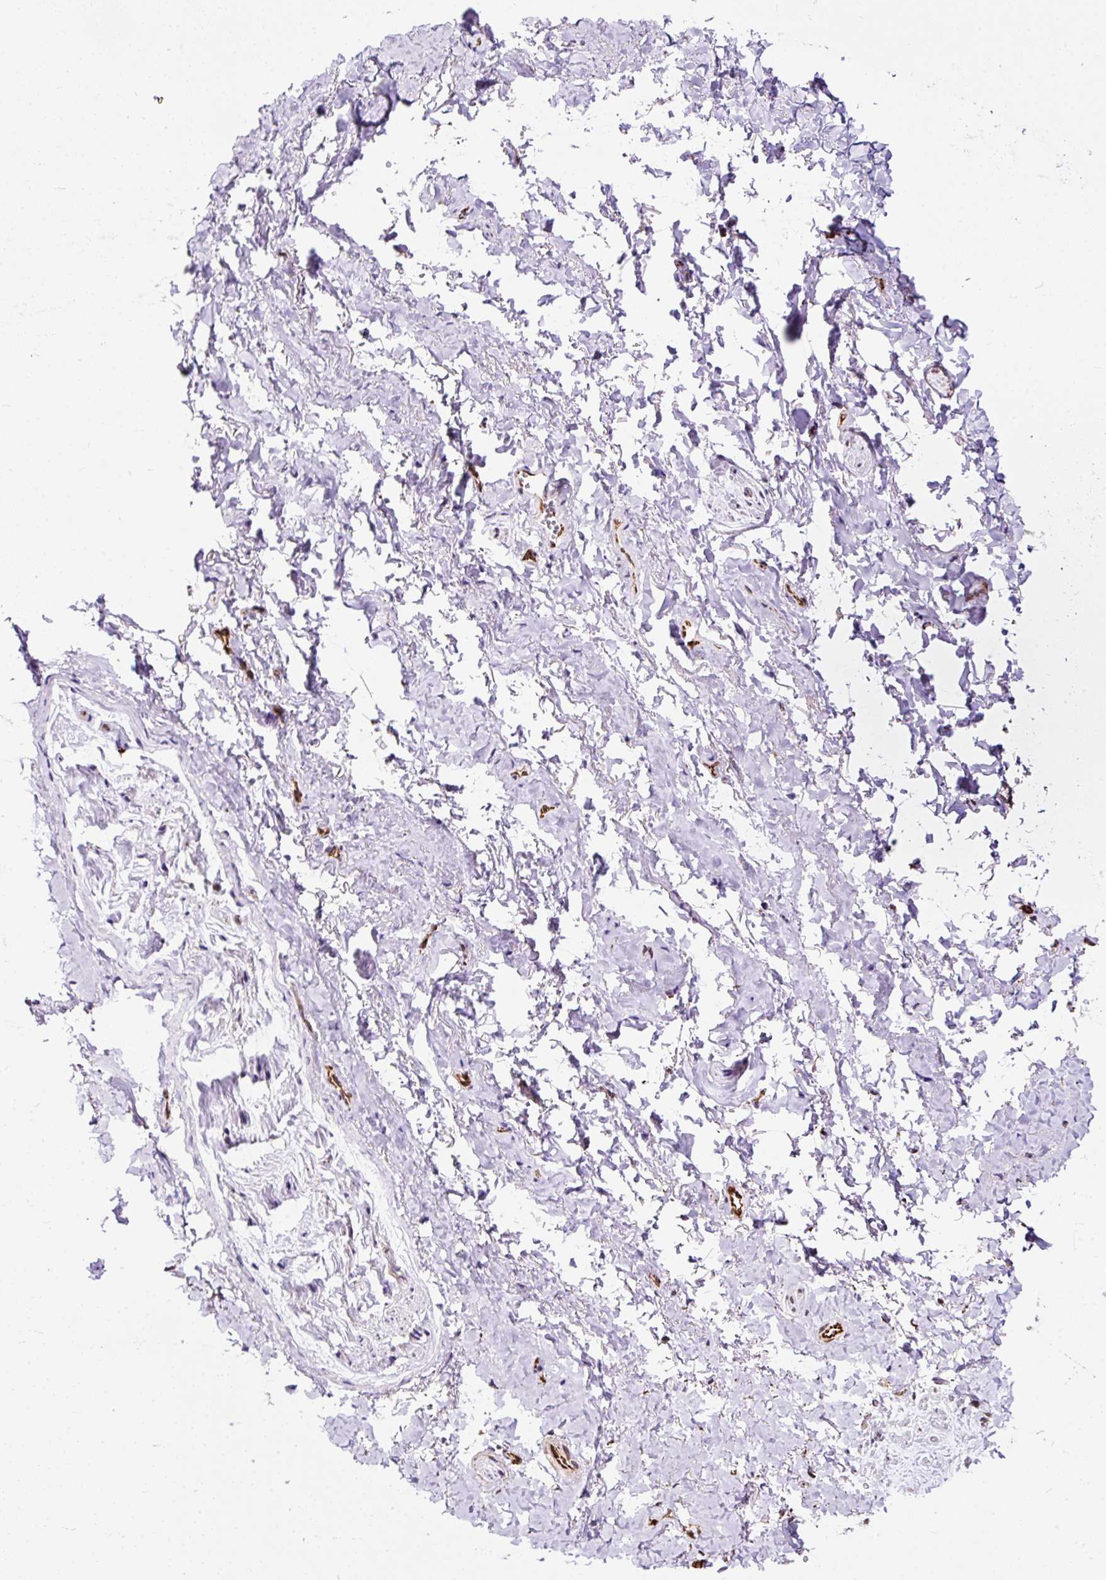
{"staining": {"intensity": "negative", "quantity": "none", "location": "none"}, "tissue": "adipose tissue", "cell_type": "Adipocytes", "image_type": "normal", "snomed": [{"axis": "morphology", "description": "Normal tissue, NOS"}, {"axis": "topography", "description": "Vulva"}, {"axis": "topography", "description": "Vagina"}, {"axis": "topography", "description": "Peripheral nerve tissue"}], "caption": "DAB immunohistochemical staining of unremarkable adipose tissue exhibits no significant expression in adipocytes. The staining is performed using DAB (3,3'-diaminobenzidine) brown chromogen with nuclei counter-stained in using hematoxylin.", "gene": "FMC1", "patient": {"sex": "female", "age": 66}}